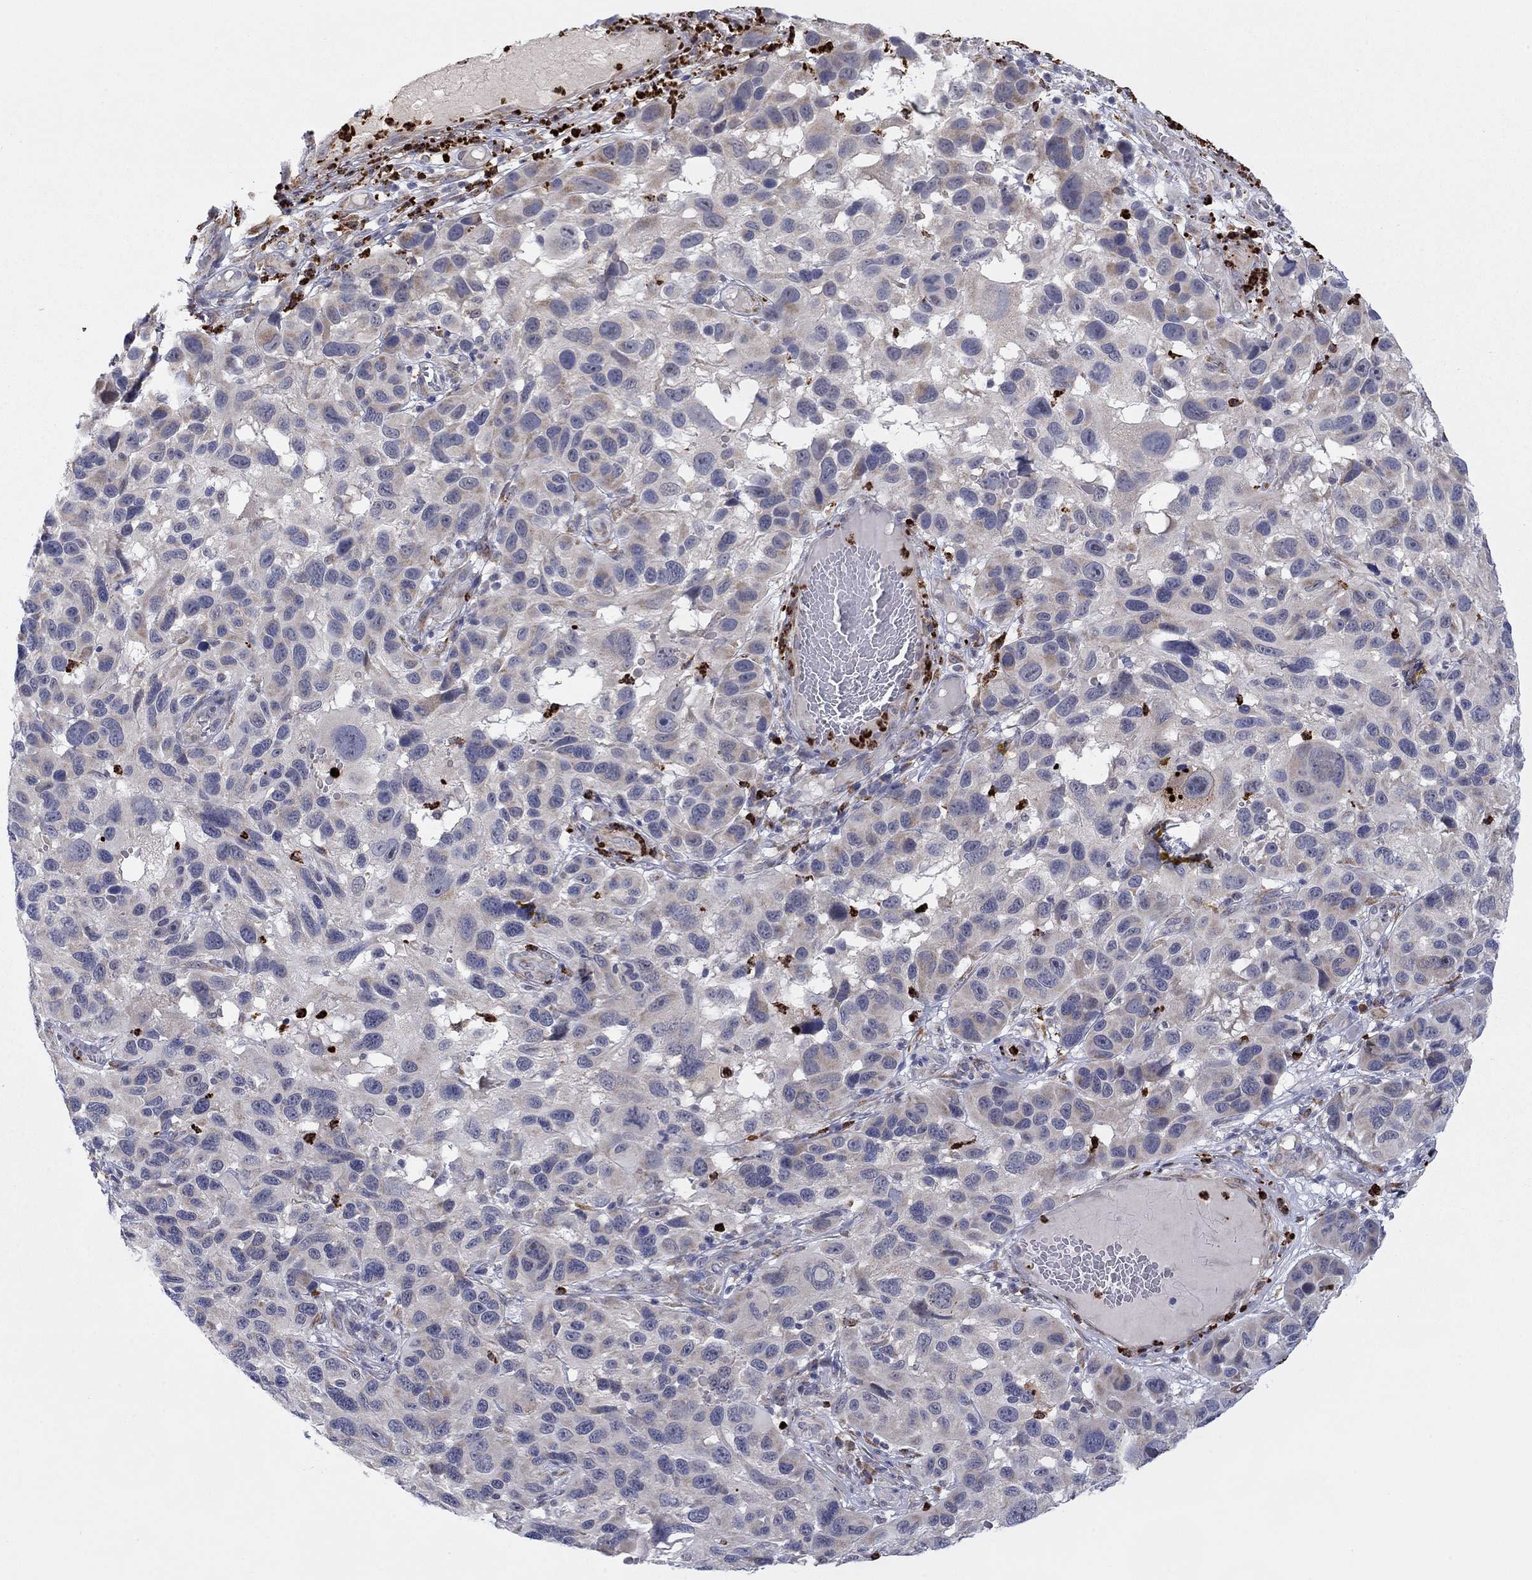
{"staining": {"intensity": "weak", "quantity": "<25%", "location": "cytoplasmic/membranous"}, "tissue": "melanoma", "cell_type": "Tumor cells", "image_type": "cancer", "snomed": [{"axis": "morphology", "description": "Malignant melanoma, NOS"}, {"axis": "topography", "description": "Skin"}], "caption": "Immunohistochemical staining of melanoma shows no significant expression in tumor cells.", "gene": "MTRFR", "patient": {"sex": "male", "age": 53}}